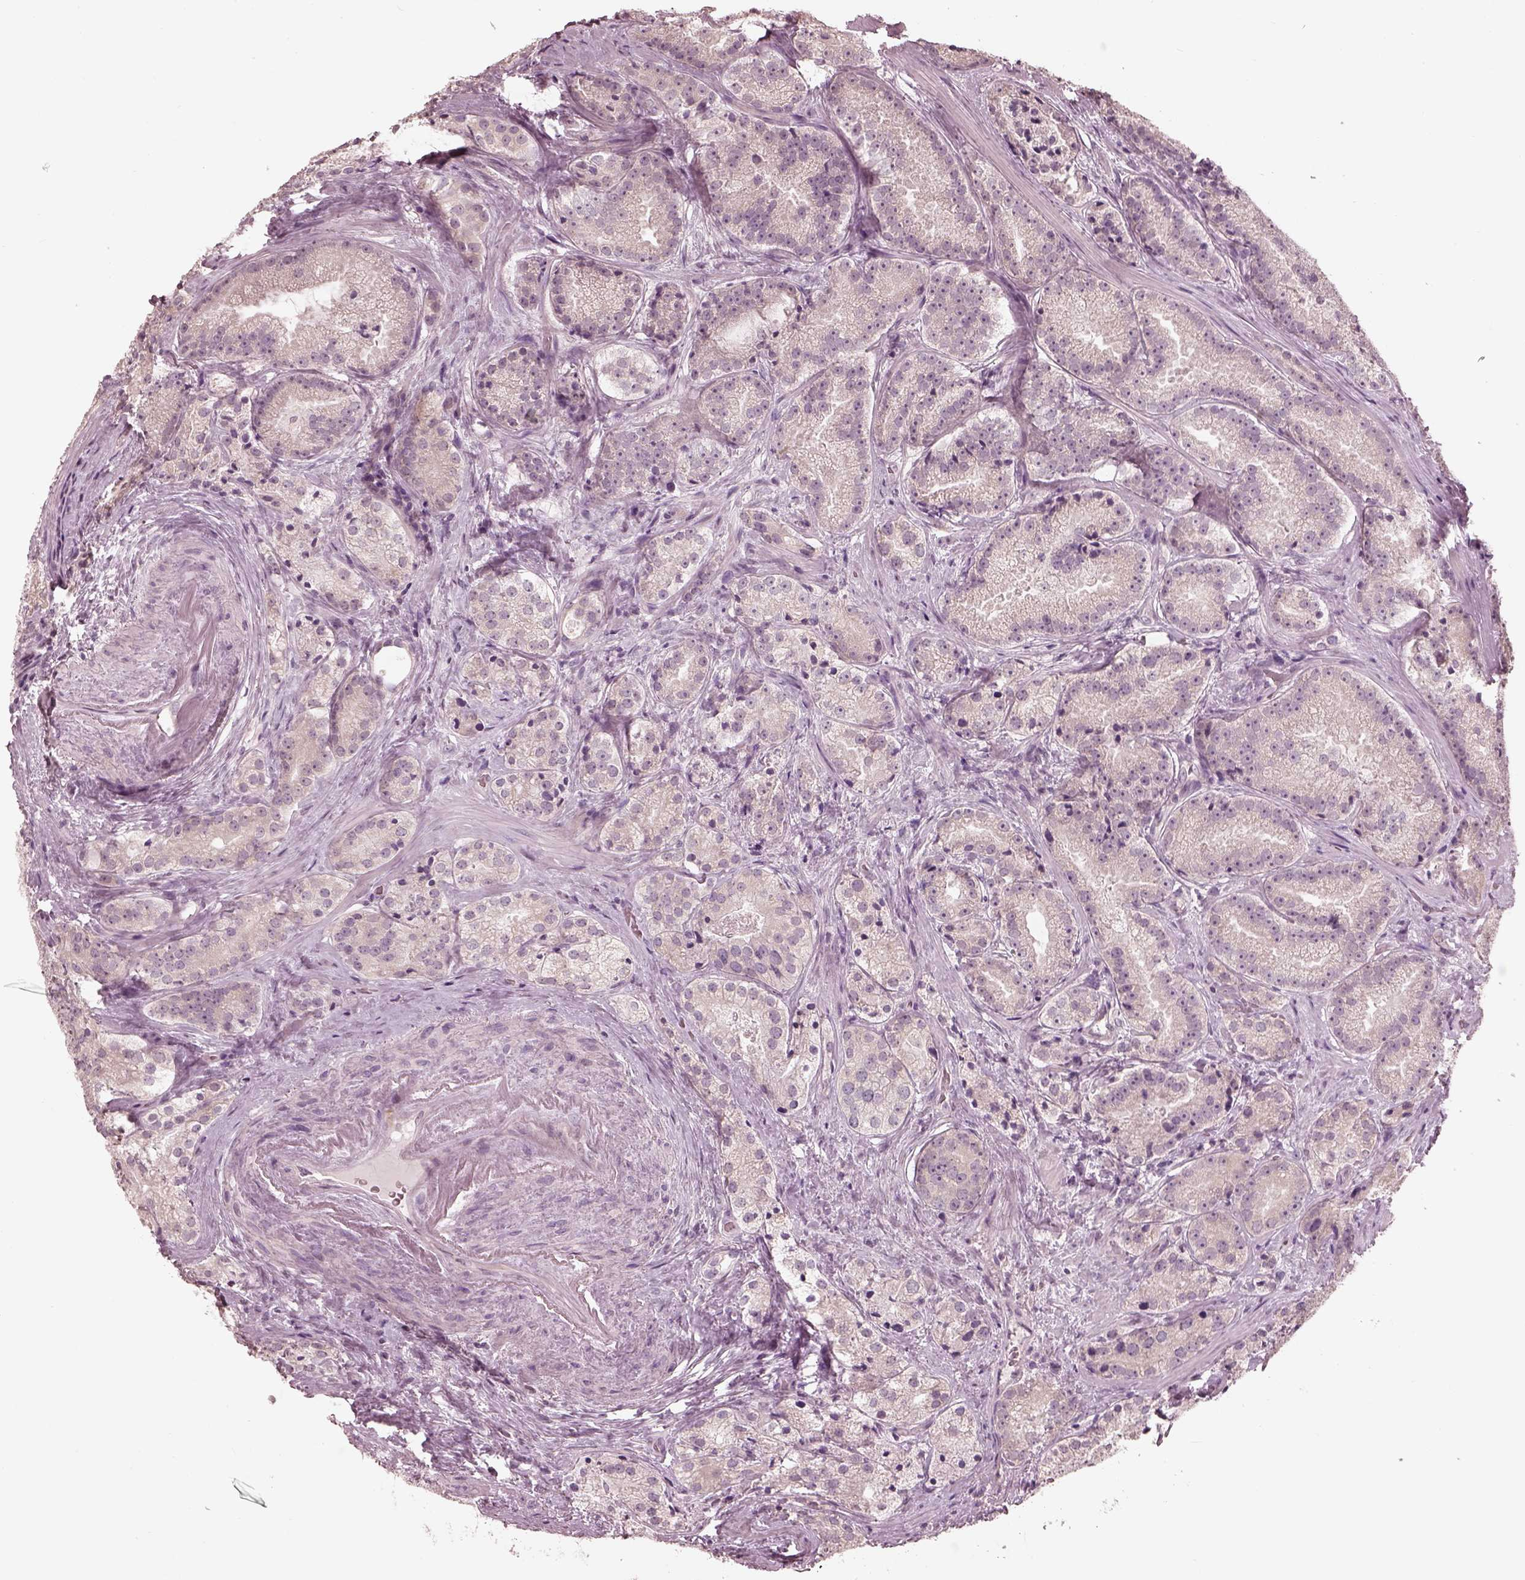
{"staining": {"intensity": "negative", "quantity": "none", "location": "none"}, "tissue": "prostate cancer", "cell_type": "Tumor cells", "image_type": "cancer", "snomed": [{"axis": "morphology", "description": "Adenocarcinoma, NOS"}, {"axis": "morphology", "description": "Adenocarcinoma, High grade"}, {"axis": "topography", "description": "Prostate"}], "caption": "This is a image of IHC staining of prostate cancer (adenocarcinoma), which shows no expression in tumor cells. The staining was performed using DAB (3,3'-diaminobenzidine) to visualize the protein expression in brown, while the nuclei were stained in blue with hematoxylin (Magnification: 20x).", "gene": "IQCG", "patient": {"sex": "male", "age": 64}}